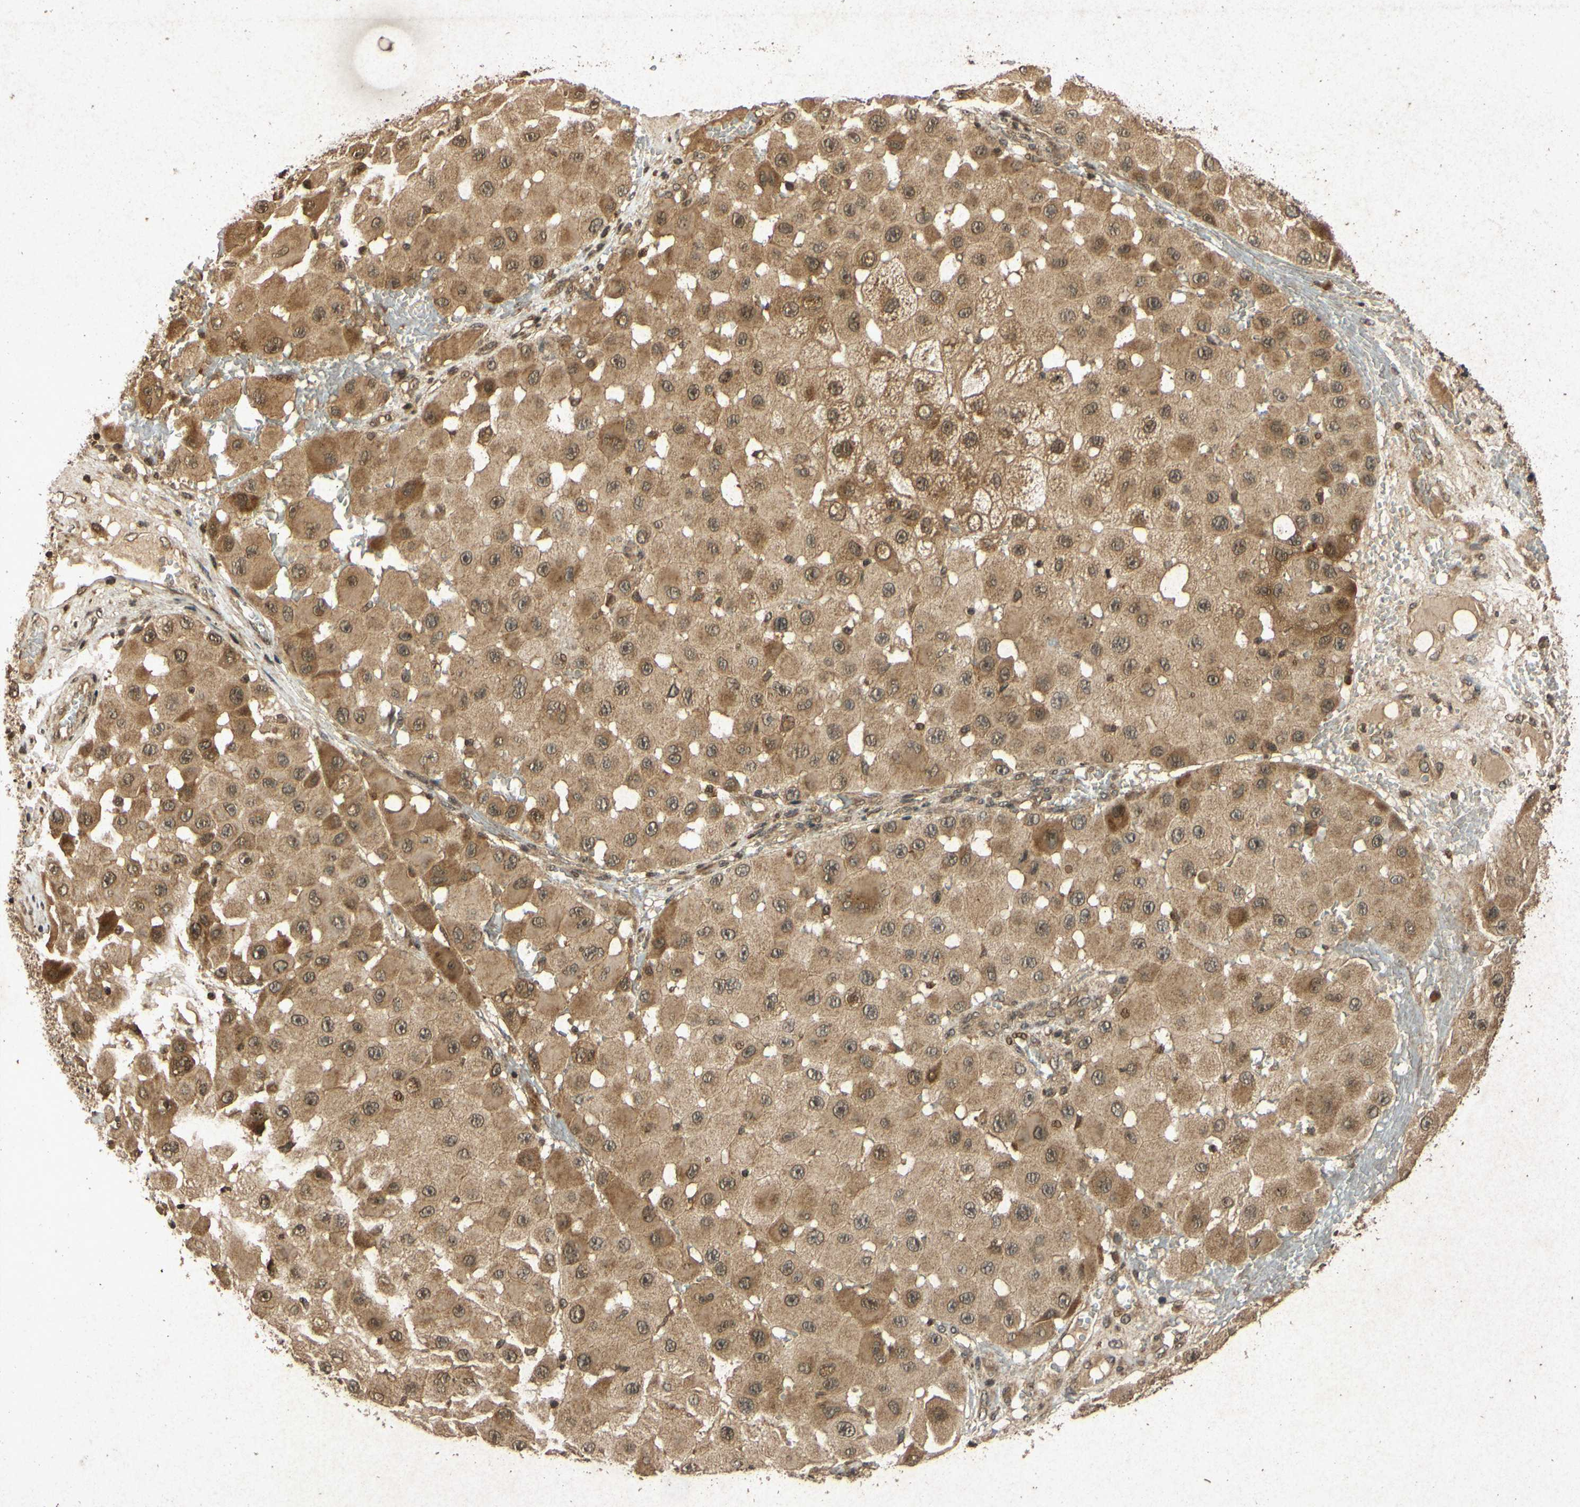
{"staining": {"intensity": "moderate", "quantity": ">75%", "location": "cytoplasmic/membranous"}, "tissue": "melanoma", "cell_type": "Tumor cells", "image_type": "cancer", "snomed": [{"axis": "morphology", "description": "Malignant melanoma, NOS"}, {"axis": "topography", "description": "Skin"}], "caption": "Immunohistochemistry (IHC) photomicrograph of malignant melanoma stained for a protein (brown), which shows medium levels of moderate cytoplasmic/membranous positivity in approximately >75% of tumor cells.", "gene": "ATP6V1H", "patient": {"sex": "female", "age": 81}}